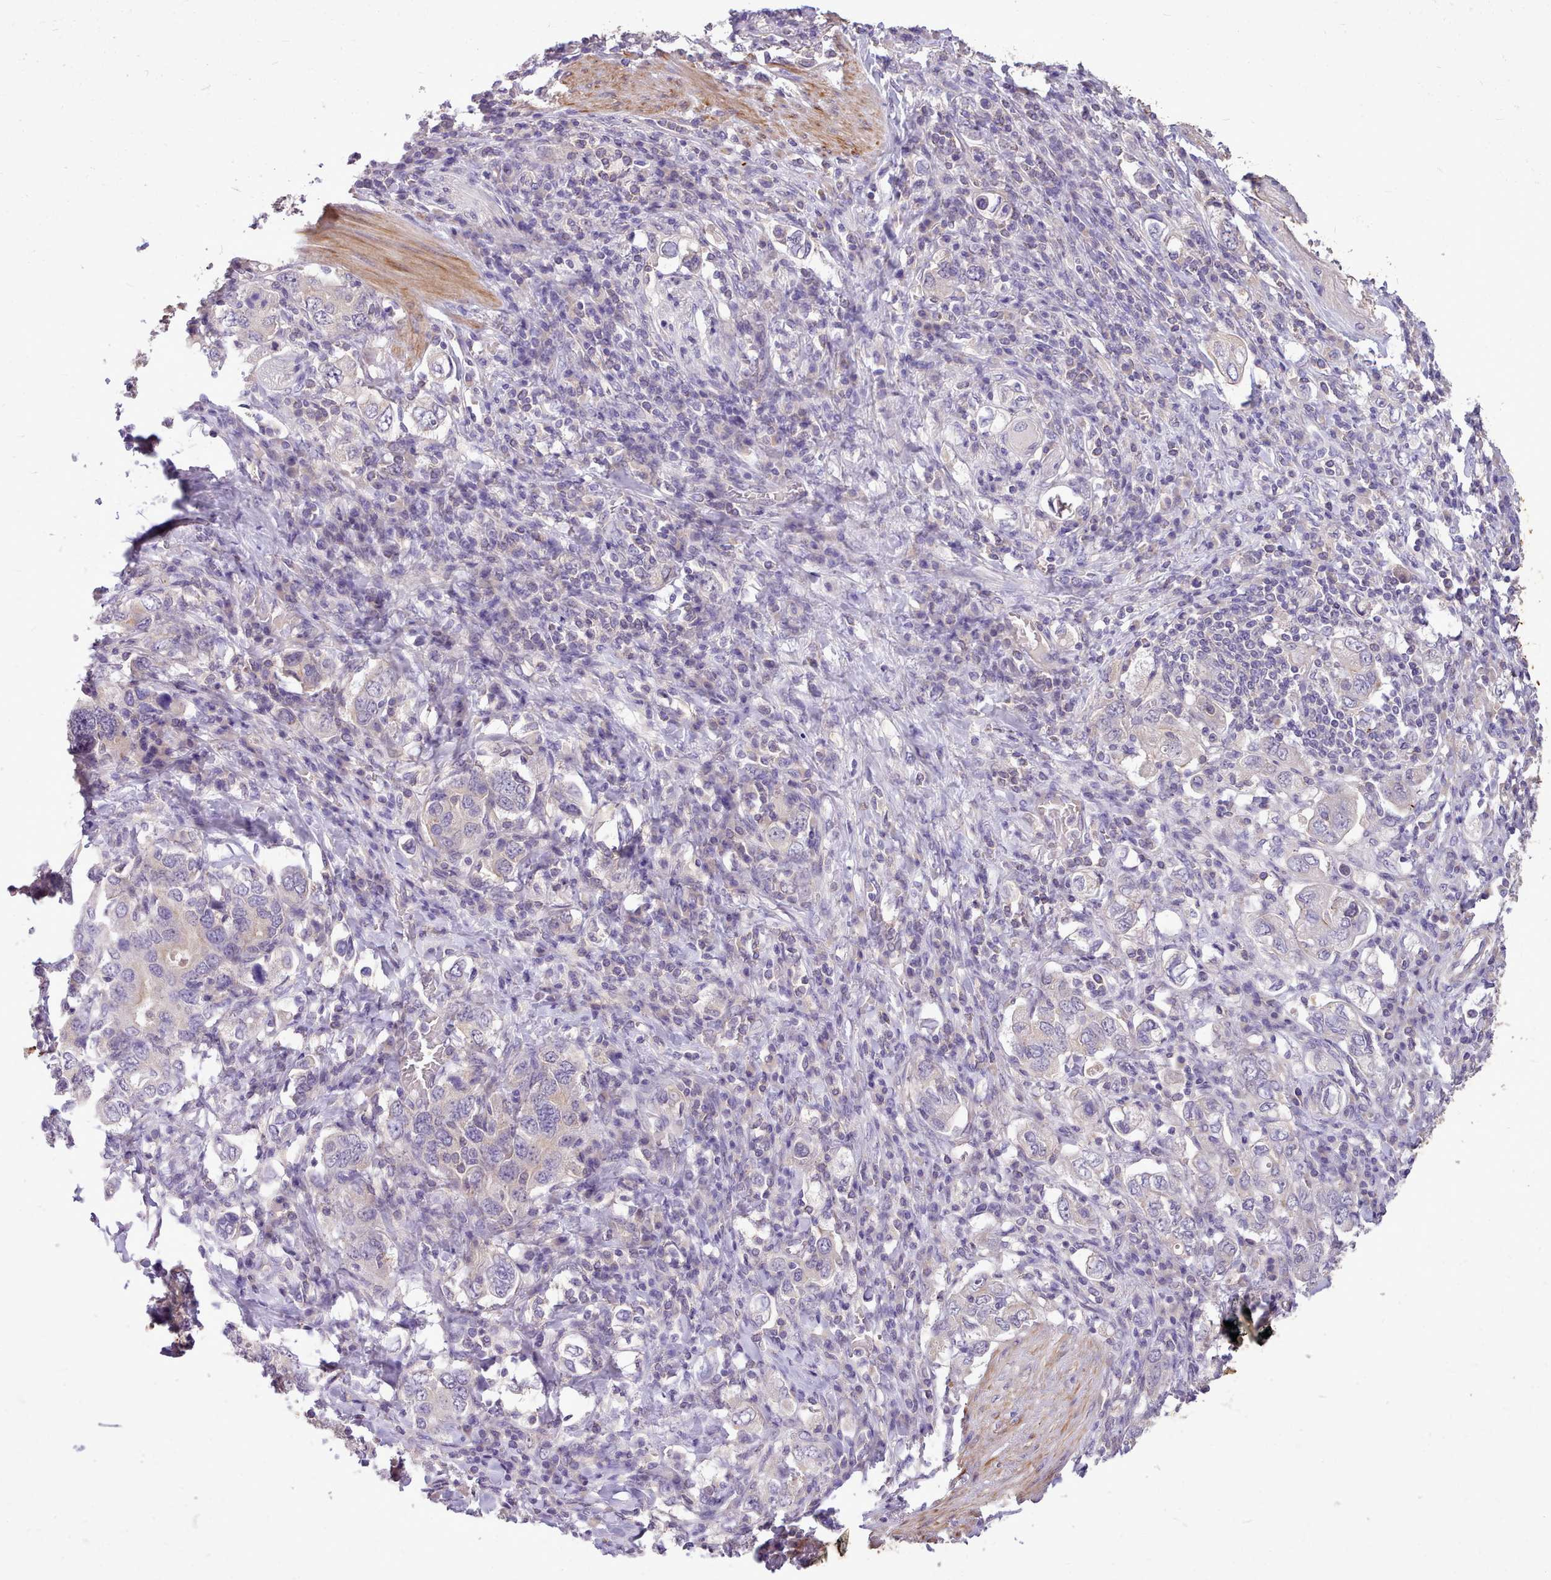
{"staining": {"intensity": "negative", "quantity": "none", "location": "none"}, "tissue": "stomach cancer", "cell_type": "Tumor cells", "image_type": "cancer", "snomed": [{"axis": "morphology", "description": "Adenocarcinoma, NOS"}, {"axis": "topography", "description": "Stomach, upper"}, {"axis": "topography", "description": "Stomach"}], "caption": "A photomicrograph of human stomach adenocarcinoma is negative for staining in tumor cells.", "gene": "ZNF607", "patient": {"sex": "male", "age": 62}}